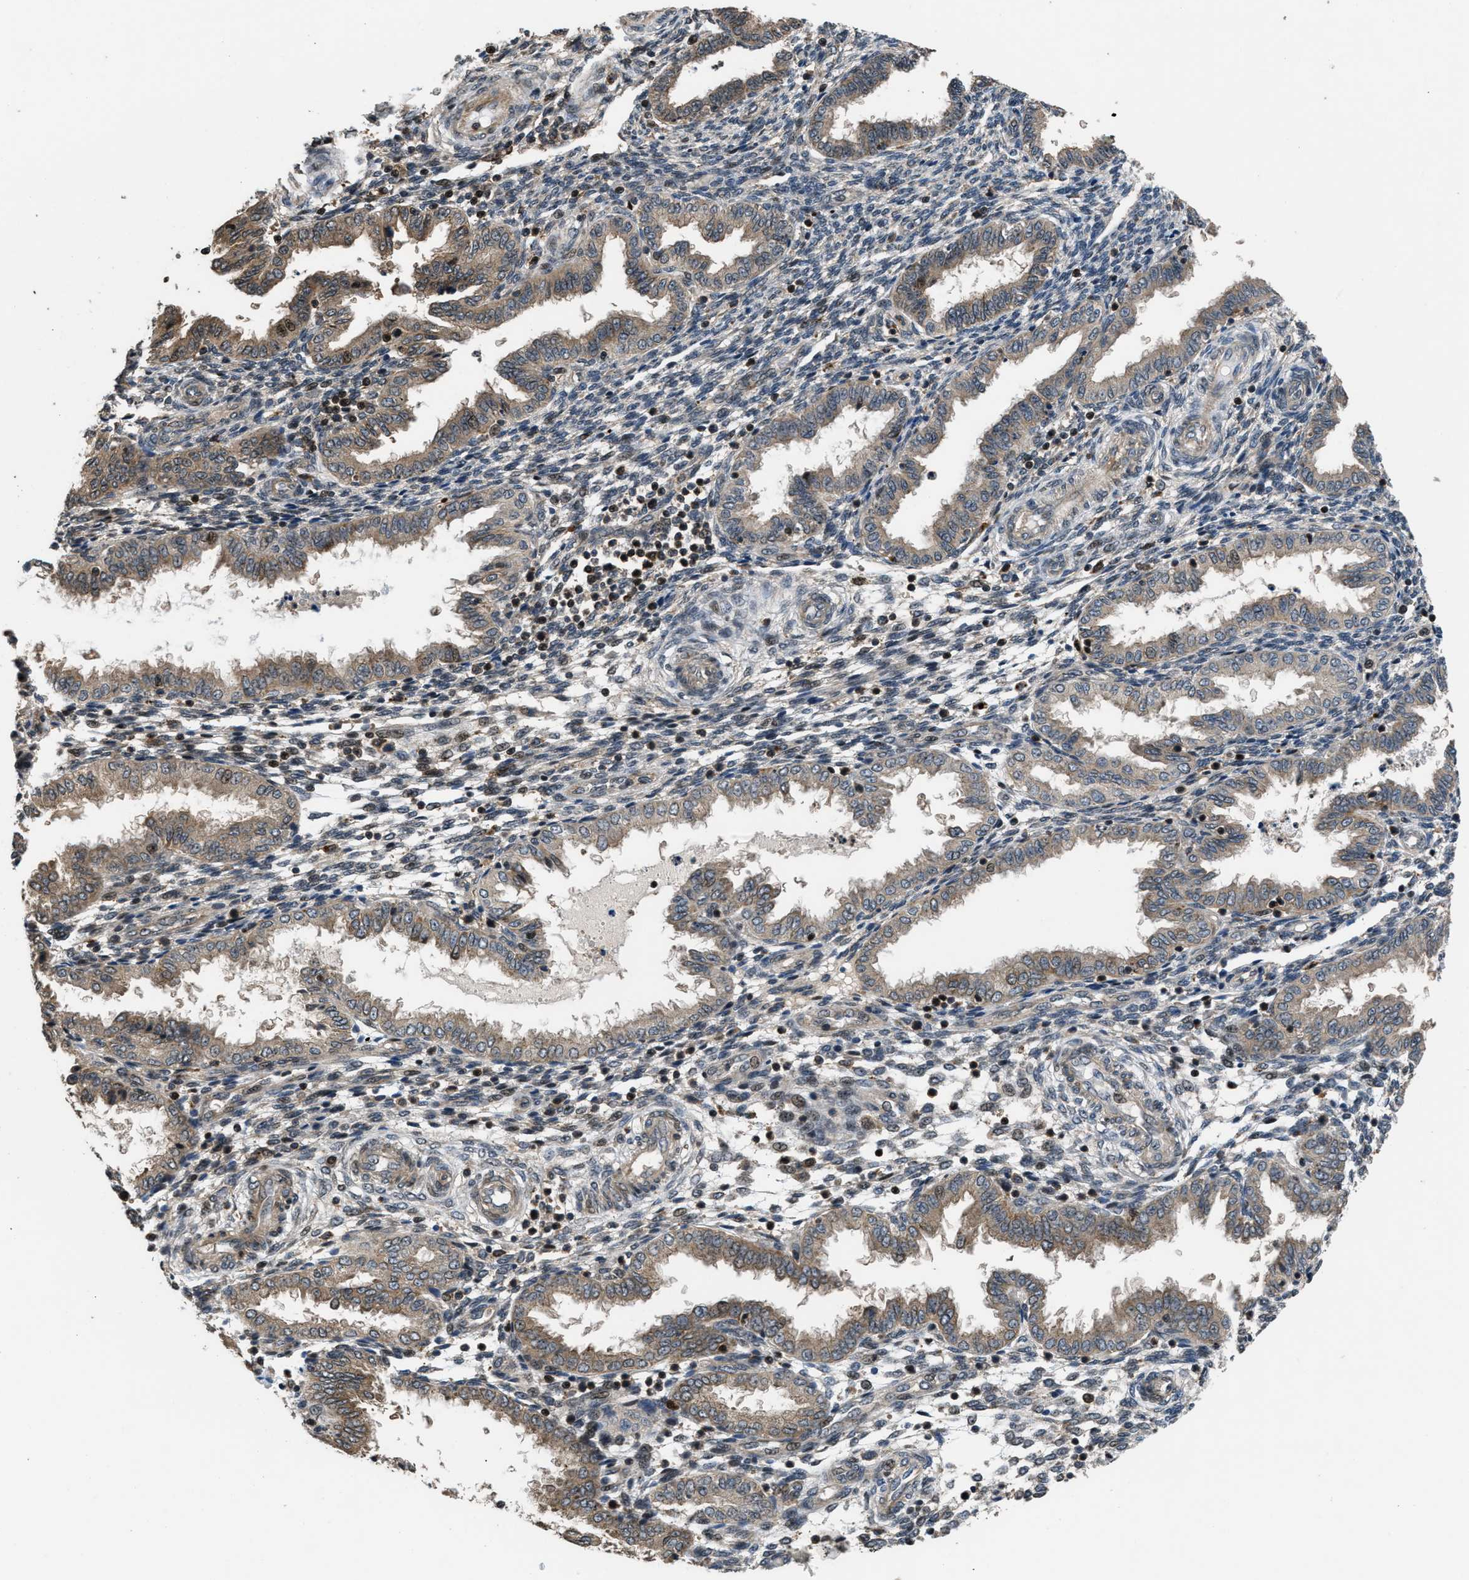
{"staining": {"intensity": "moderate", "quantity": "<25%", "location": "cytoplasmic/membranous,nuclear"}, "tissue": "endometrium", "cell_type": "Cells in endometrial stroma", "image_type": "normal", "snomed": [{"axis": "morphology", "description": "Normal tissue, NOS"}, {"axis": "topography", "description": "Endometrium"}], "caption": "A high-resolution photomicrograph shows immunohistochemistry (IHC) staining of unremarkable endometrium, which shows moderate cytoplasmic/membranous,nuclear positivity in approximately <25% of cells in endometrial stroma.", "gene": "CTBS", "patient": {"sex": "female", "age": 33}}